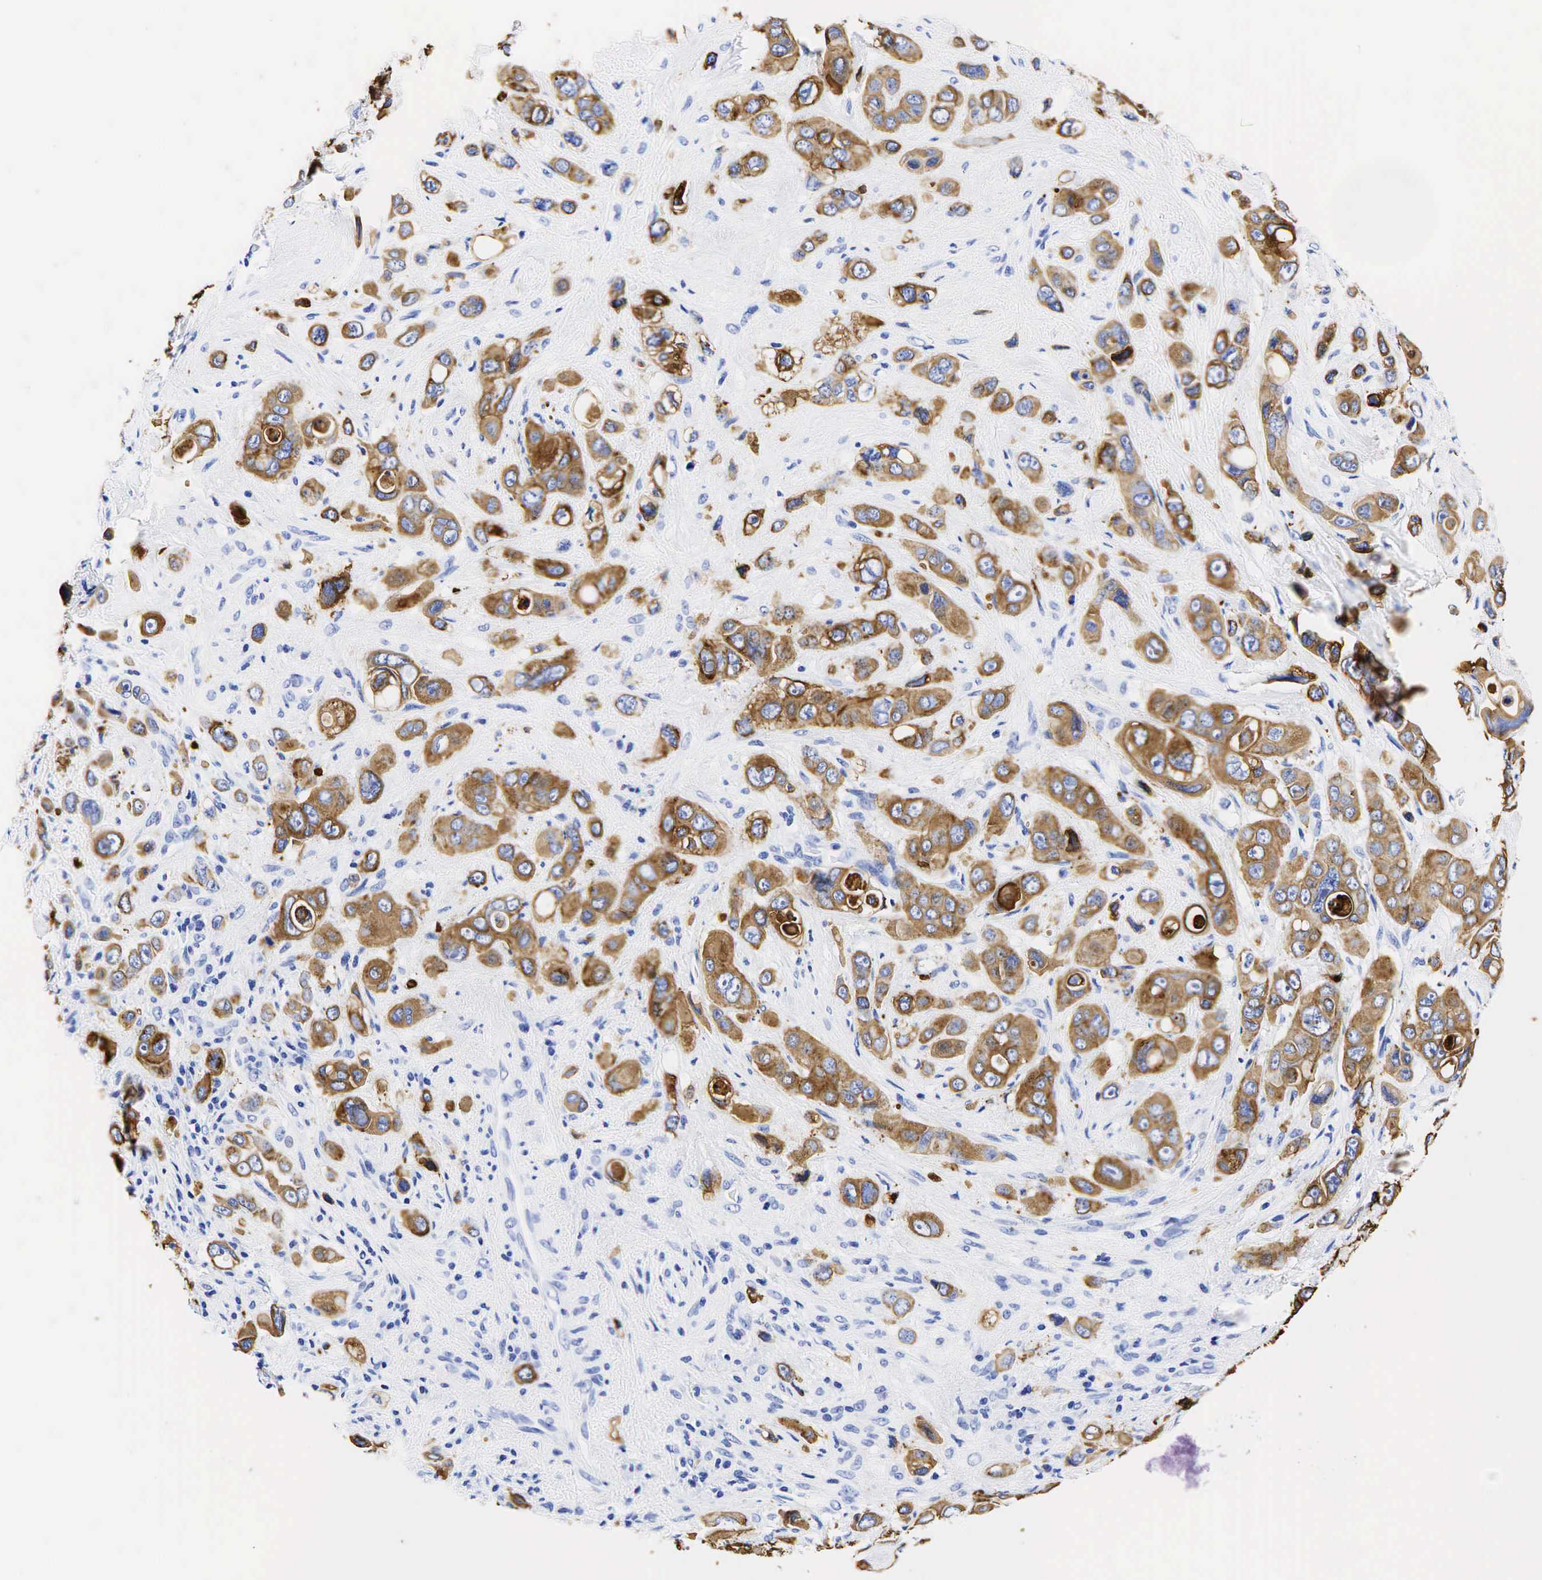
{"staining": {"intensity": "moderate", "quantity": ">75%", "location": "cytoplasmic/membranous"}, "tissue": "liver cancer", "cell_type": "Tumor cells", "image_type": "cancer", "snomed": [{"axis": "morphology", "description": "Cholangiocarcinoma"}, {"axis": "topography", "description": "Liver"}], "caption": "Moderate cytoplasmic/membranous protein staining is identified in approximately >75% of tumor cells in liver cholangiocarcinoma. The staining was performed using DAB, with brown indicating positive protein expression. Nuclei are stained blue with hematoxylin.", "gene": "KRT19", "patient": {"sex": "female", "age": 79}}